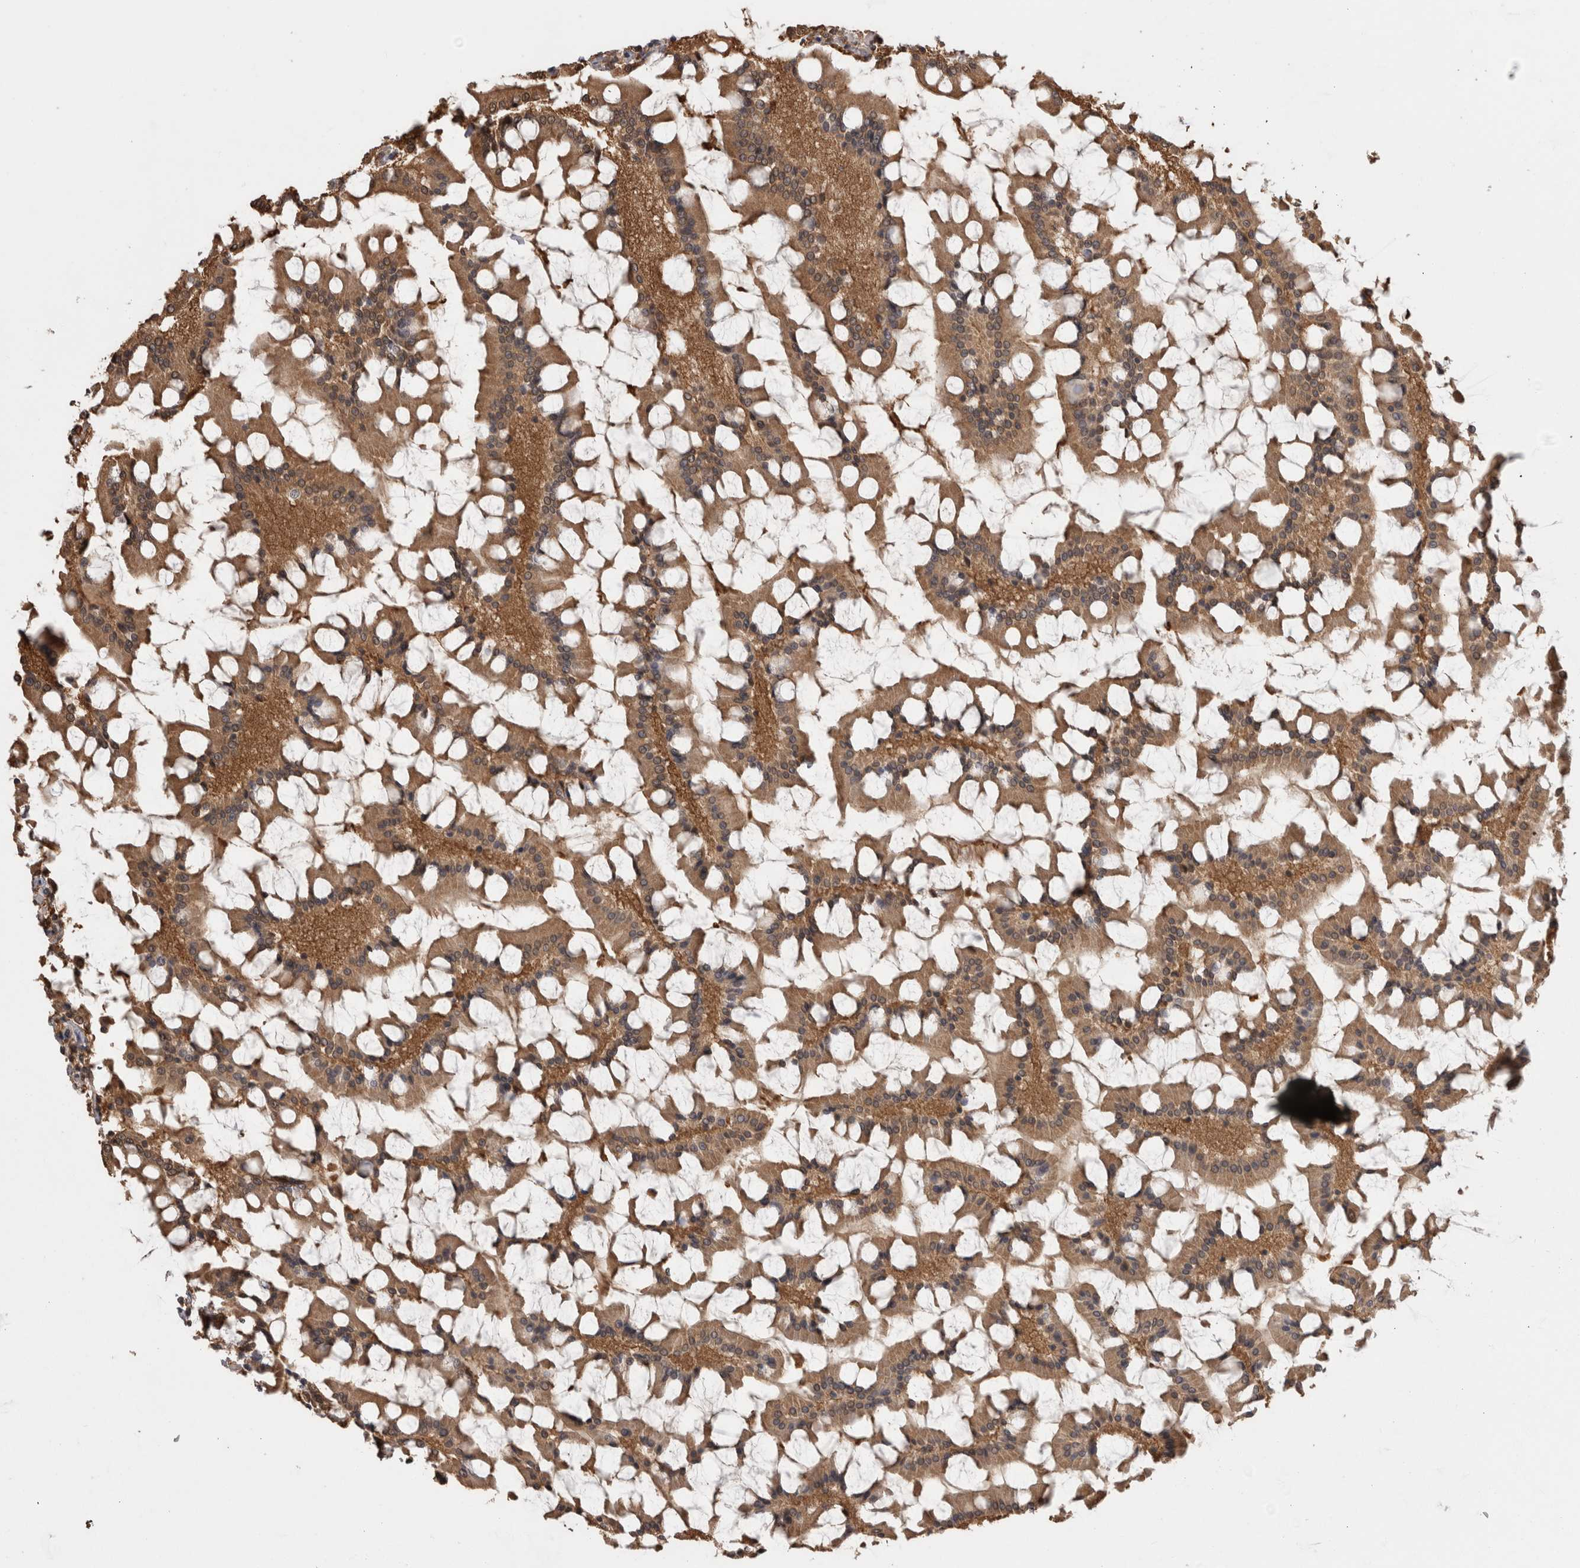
{"staining": {"intensity": "moderate", "quantity": ">75%", "location": "cytoplasmic/membranous"}, "tissue": "small intestine", "cell_type": "Glandular cells", "image_type": "normal", "snomed": [{"axis": "morphology", "description": "Normal tissue, NOS"}, {"axis": "topography", "description": "Small intestine"}], "caption": "Small intestine was stained to show a protein in brown. There is medium levels of moderate cytoplasmic/membranous staining in about >75% of glandular cells. Using DAB (brown) and hematoxylin (blue) stains, captured at high magnification using brightfield microscopy.", "gene": "PREP", "patient": {"sex": "male", "age": 41}}